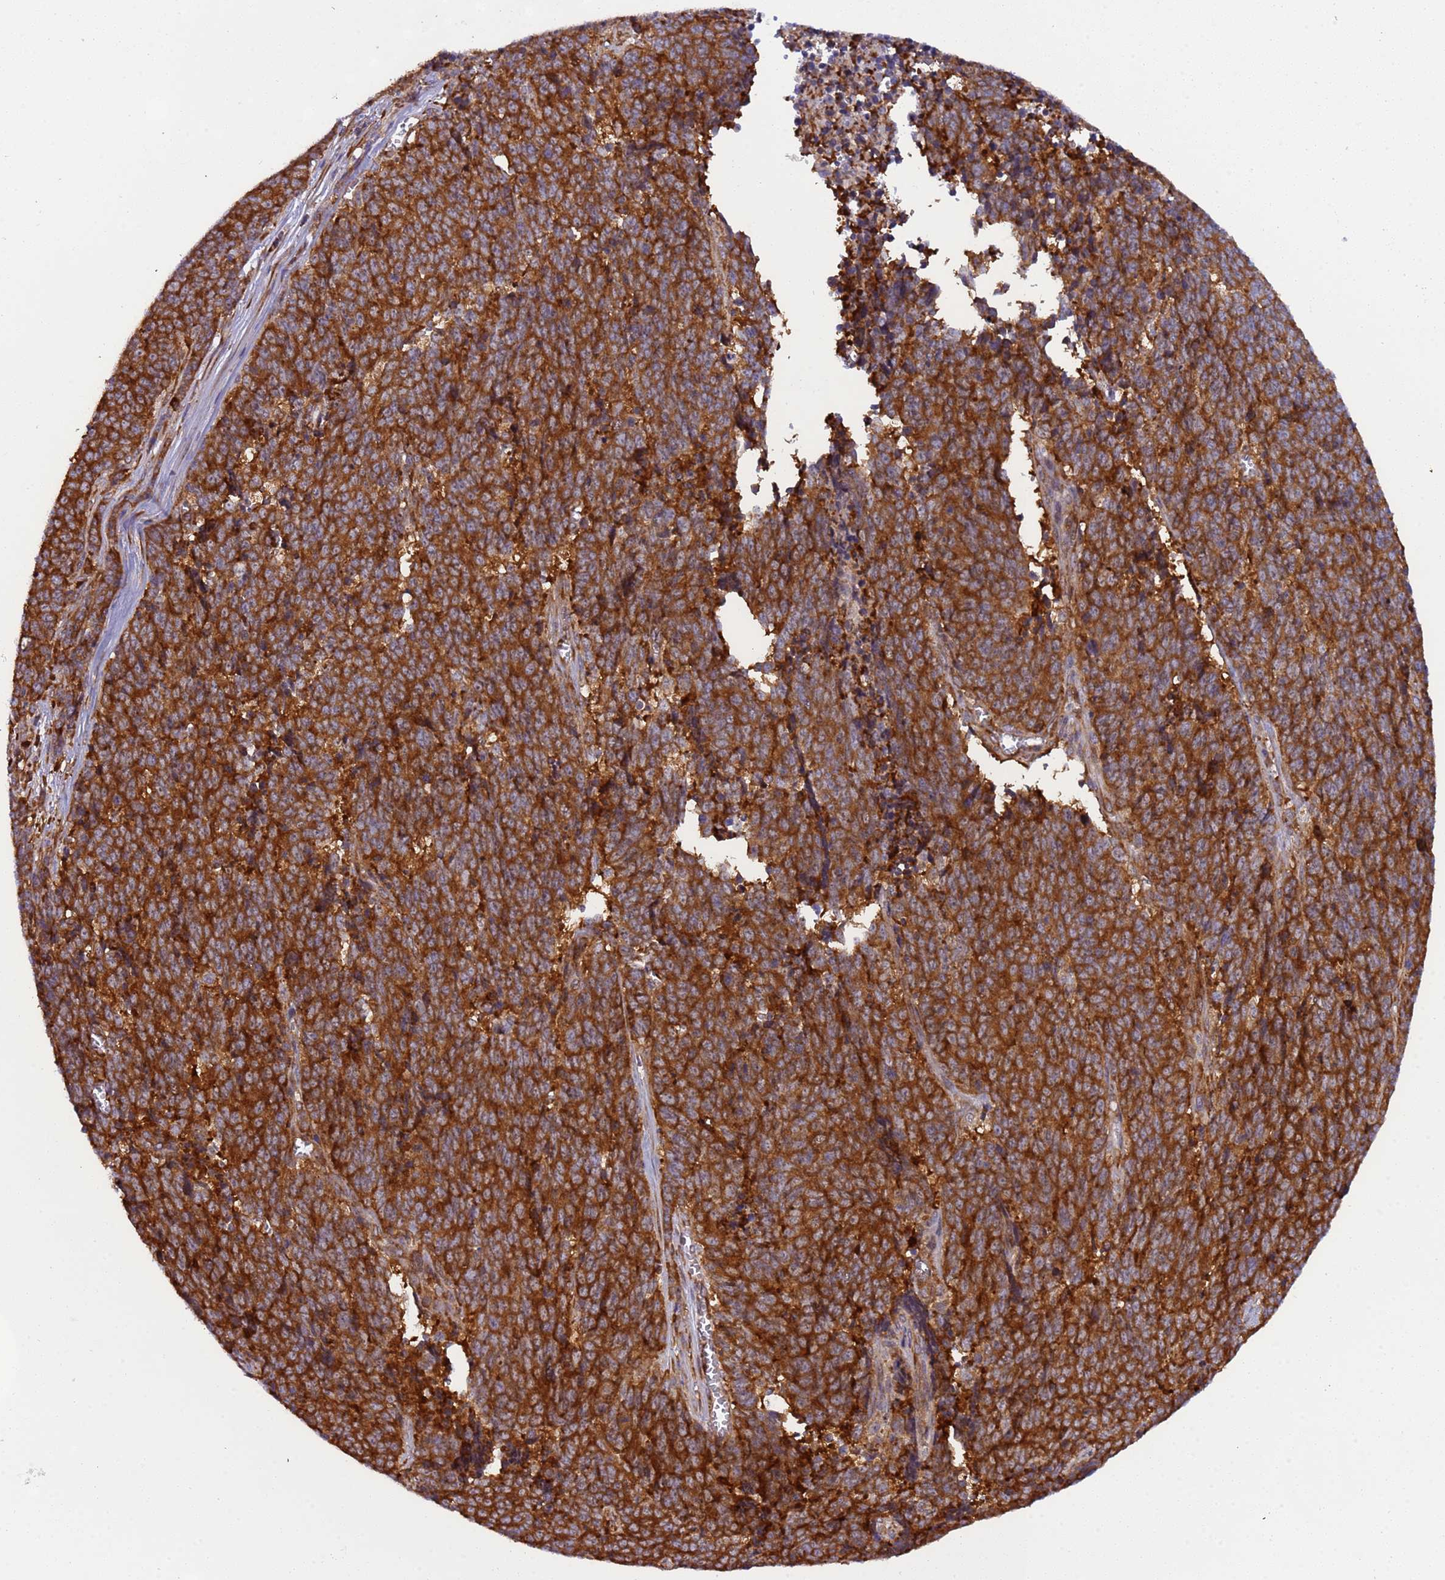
{"staining": {"intensity": "strong", "quantity": ">75%", "location": "cytoplasmic/membranous"}, "tissue": "cervical cancer", "cell_type": "Tumor cells", "image_type": "cancer", "snomed": [{"axis": "morphology", "description": "Squamous cell carcinoma, NOS"}, {"axis": "topography", "description": "Cervix"}], "caption": "Immunohistochemistry (IHC) staining of cervical squamous cell carcinoma, which exhibits high levels of strong cytoplasmic/membranous positivity in about >75% of tumor cells indicating strong cytoplasmic/membranous protein positivity. The staining was performed using DAB (3,3'-diaminobenzidine) (brown) for protein detection and nuclei were counterstained in hematoxylin (blue).", "gene": "RPL36", "patient": {"sex": "female", "age": 29}}